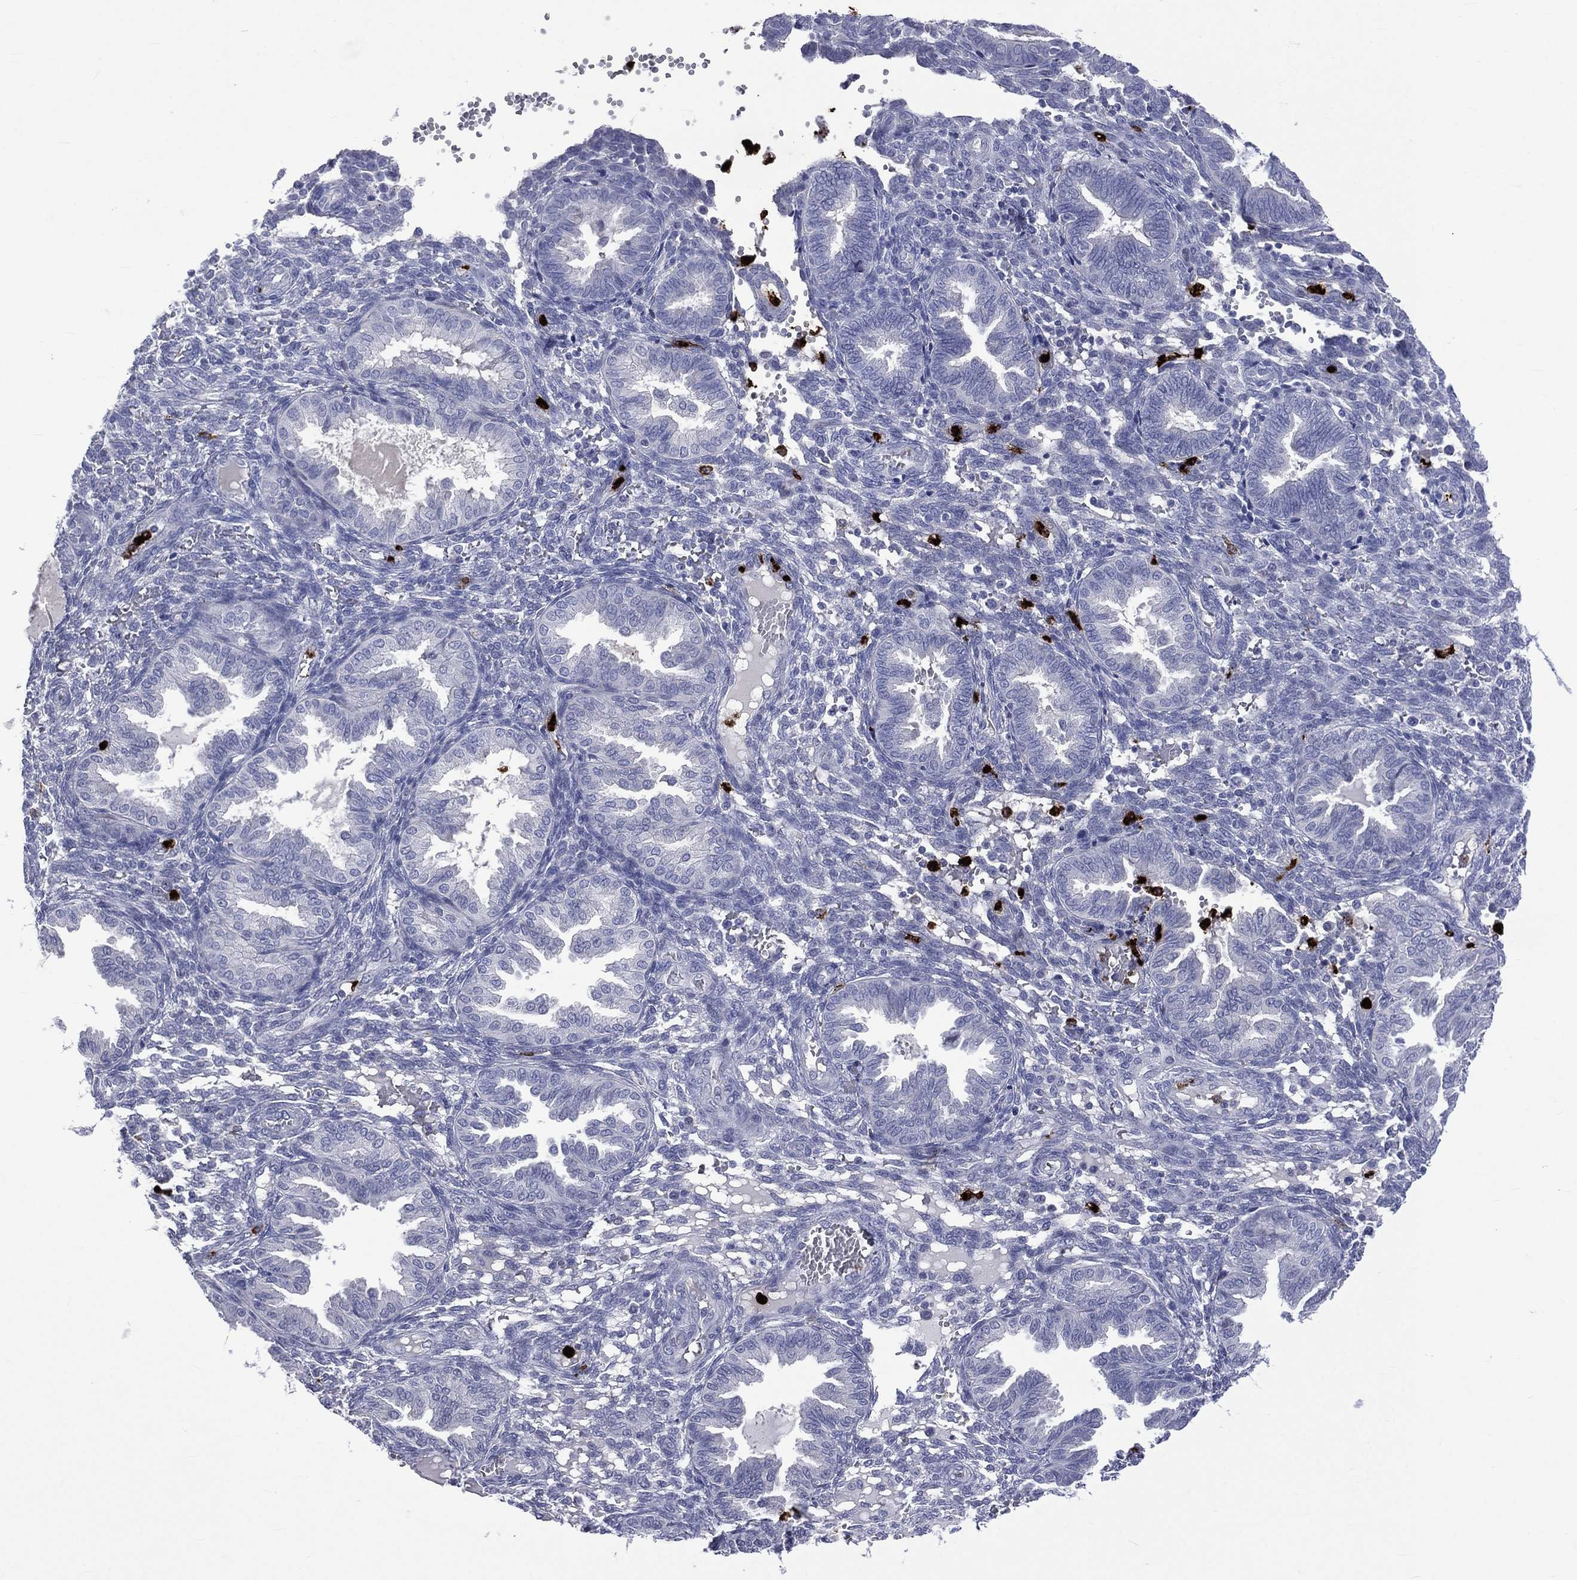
{"staining": {"intensity": "negative", "quantity": "none", "location": "none"}, "tissue": "endometrium", "cell_type": "Cells in endometrial stroma", "image_type": "normal", "snomed": [{"axis": "morphology", "description": "Normal tissue, NOS"}, {"axis": "topography", "description": "Endometrium"}], "caption": "Micrograph shows no significant protein staining in cells in endometrial stroma of normal endometrium.", "gene": "ELANE", "patient": {"sex": "female", "age": 42}}